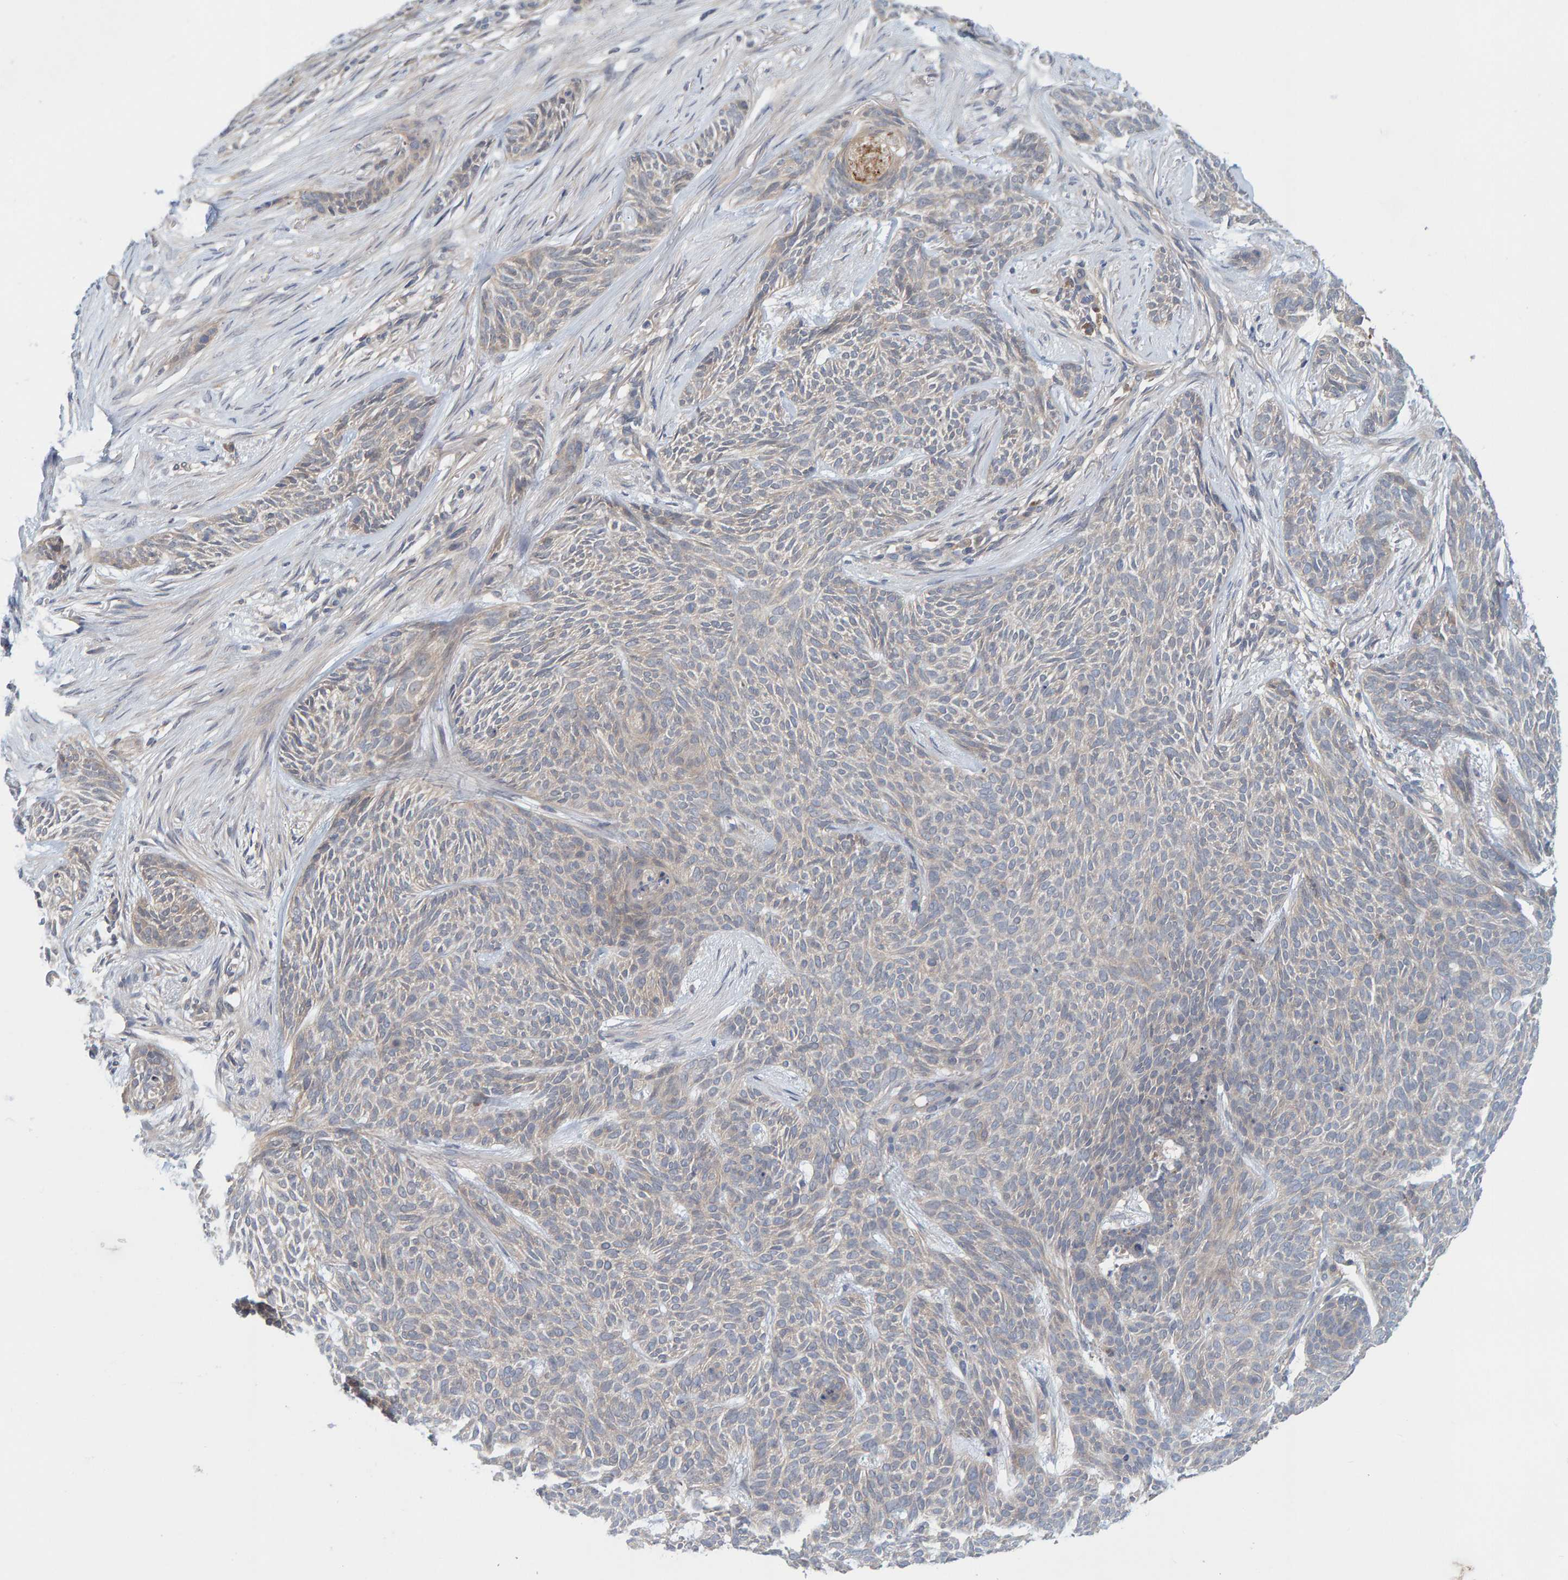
{"staining": {"intensity": "negative", "quantity": "none", "location": "none"}, "tissue": "skin cancer", "cell_type": "Tumor cells", "image_type": "cancer", "snomed": [{"axis": "morphology", "description": "Basal cell carcinoma"}, {"axis": "topography", "description": "Skin"}], "caption": "DAB (3,3'-diaminobenzidine) immunohistochemical staining of human skin basal cell carcinoma demonstrates no significant positivity in tumor cells. The staining was performed using DAB (3,3'-diaminobenzidine) to visualize the protein expression in brown, while the nuclei were stained in blue with hematoxylin (Magnification: 20x).", "gene": "TATDN1", "patient": {"sex": "female", "age": 59}}